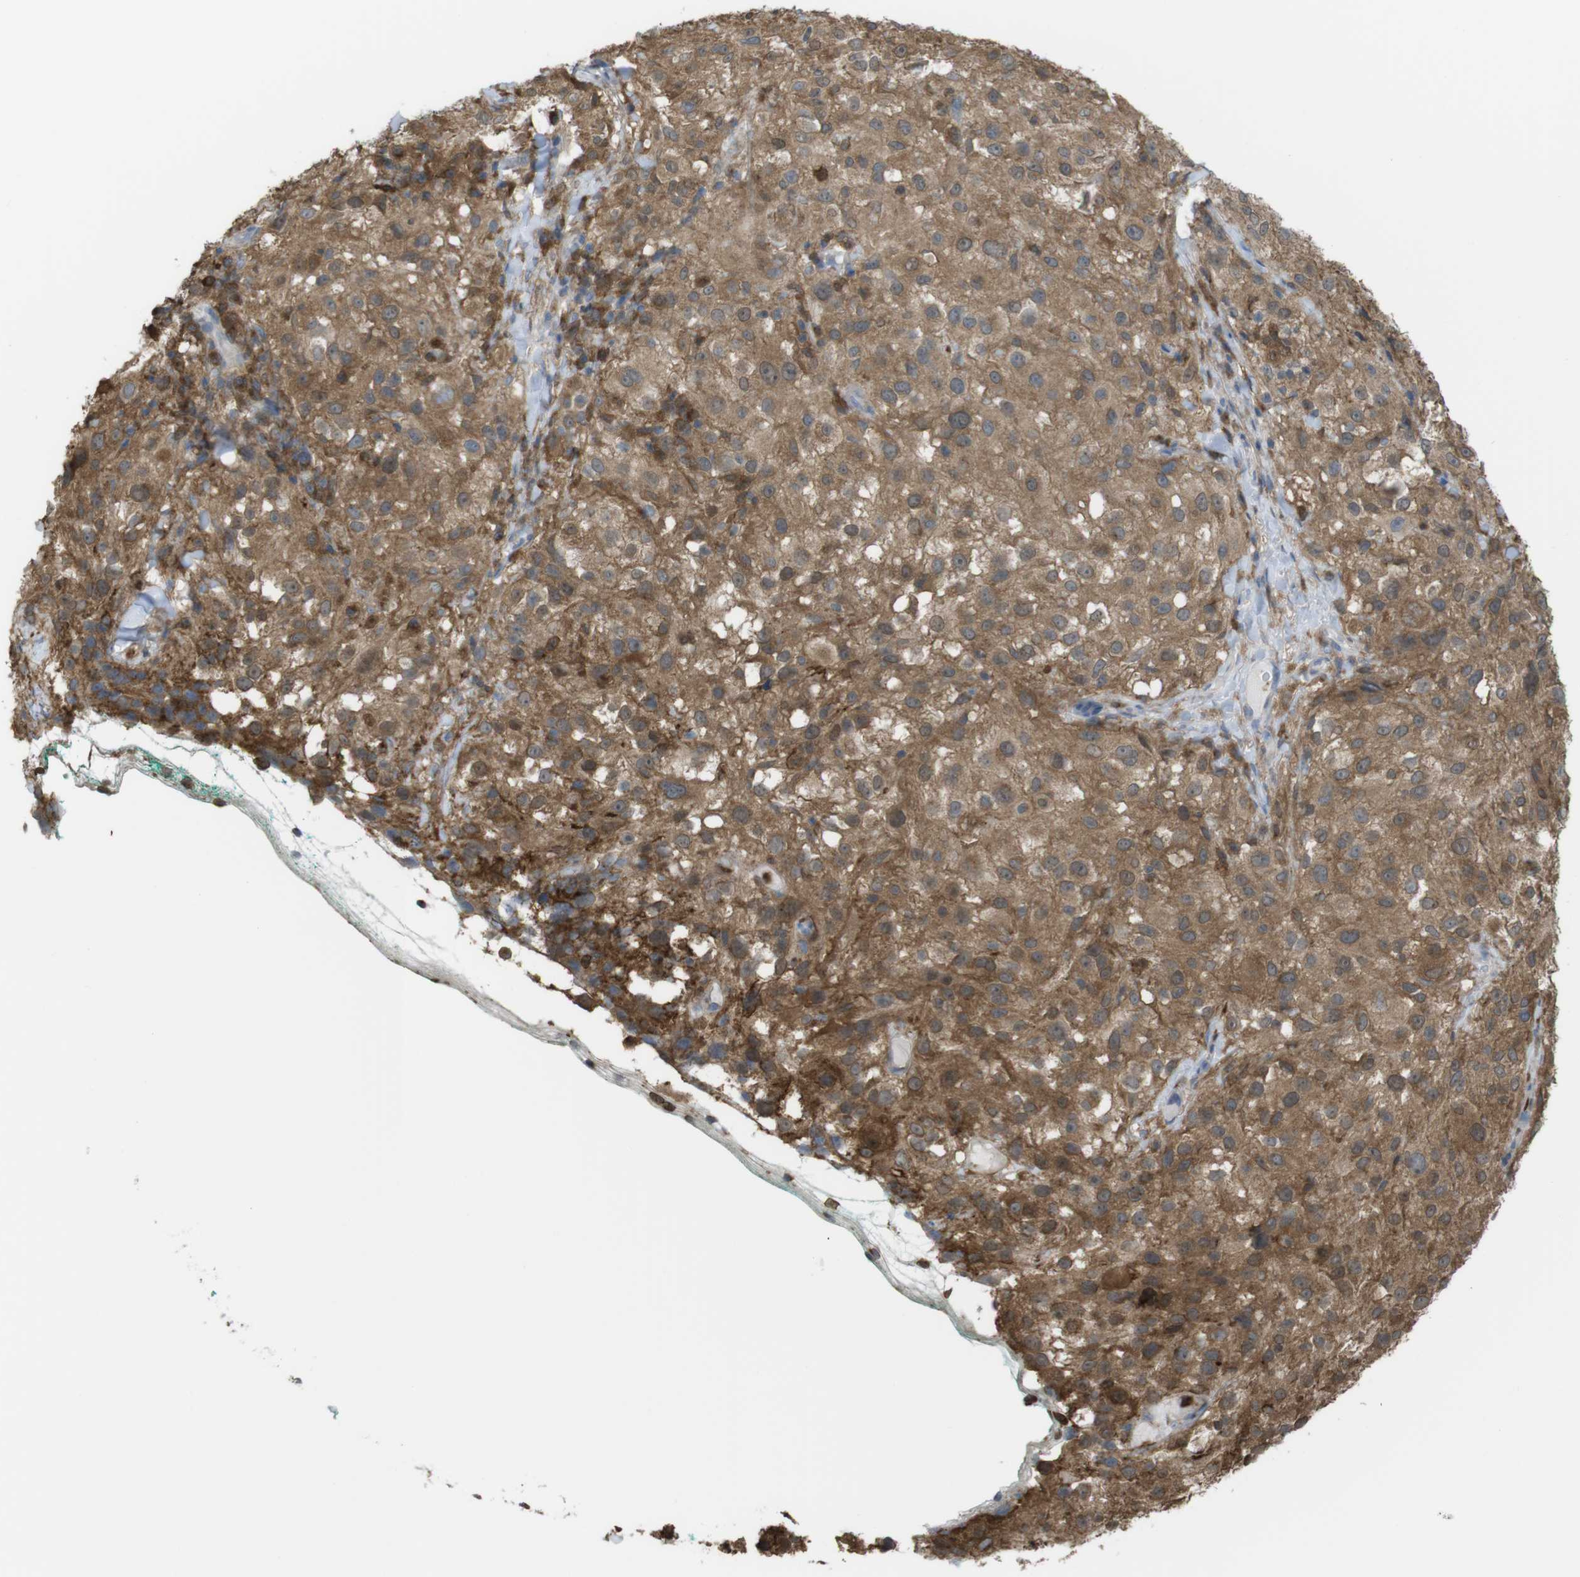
{"staining": {"intensity": "moderate", "quantity": ">75%", "location": "cytoplasmic/membranous"}, "tissue": "melanoma", "cell_type": "Tumor cells", "image_type": "cancer", "snomed": [{"axis": "morphology", "description": "Necrosis, NOS"}, {"axis": "morphology", "description": "Malignant melanoma, NOS"}, {"axis": "topography", "description": "Skin"}], "caption": "Brown immunohistochemical staining in human malignant melanoma demonstrates moderate cytoplasmic/membranous expression in about >75% of tumor cells.", "gene": "PRKCD", "patient": {"sex": "female", "age": 87}}